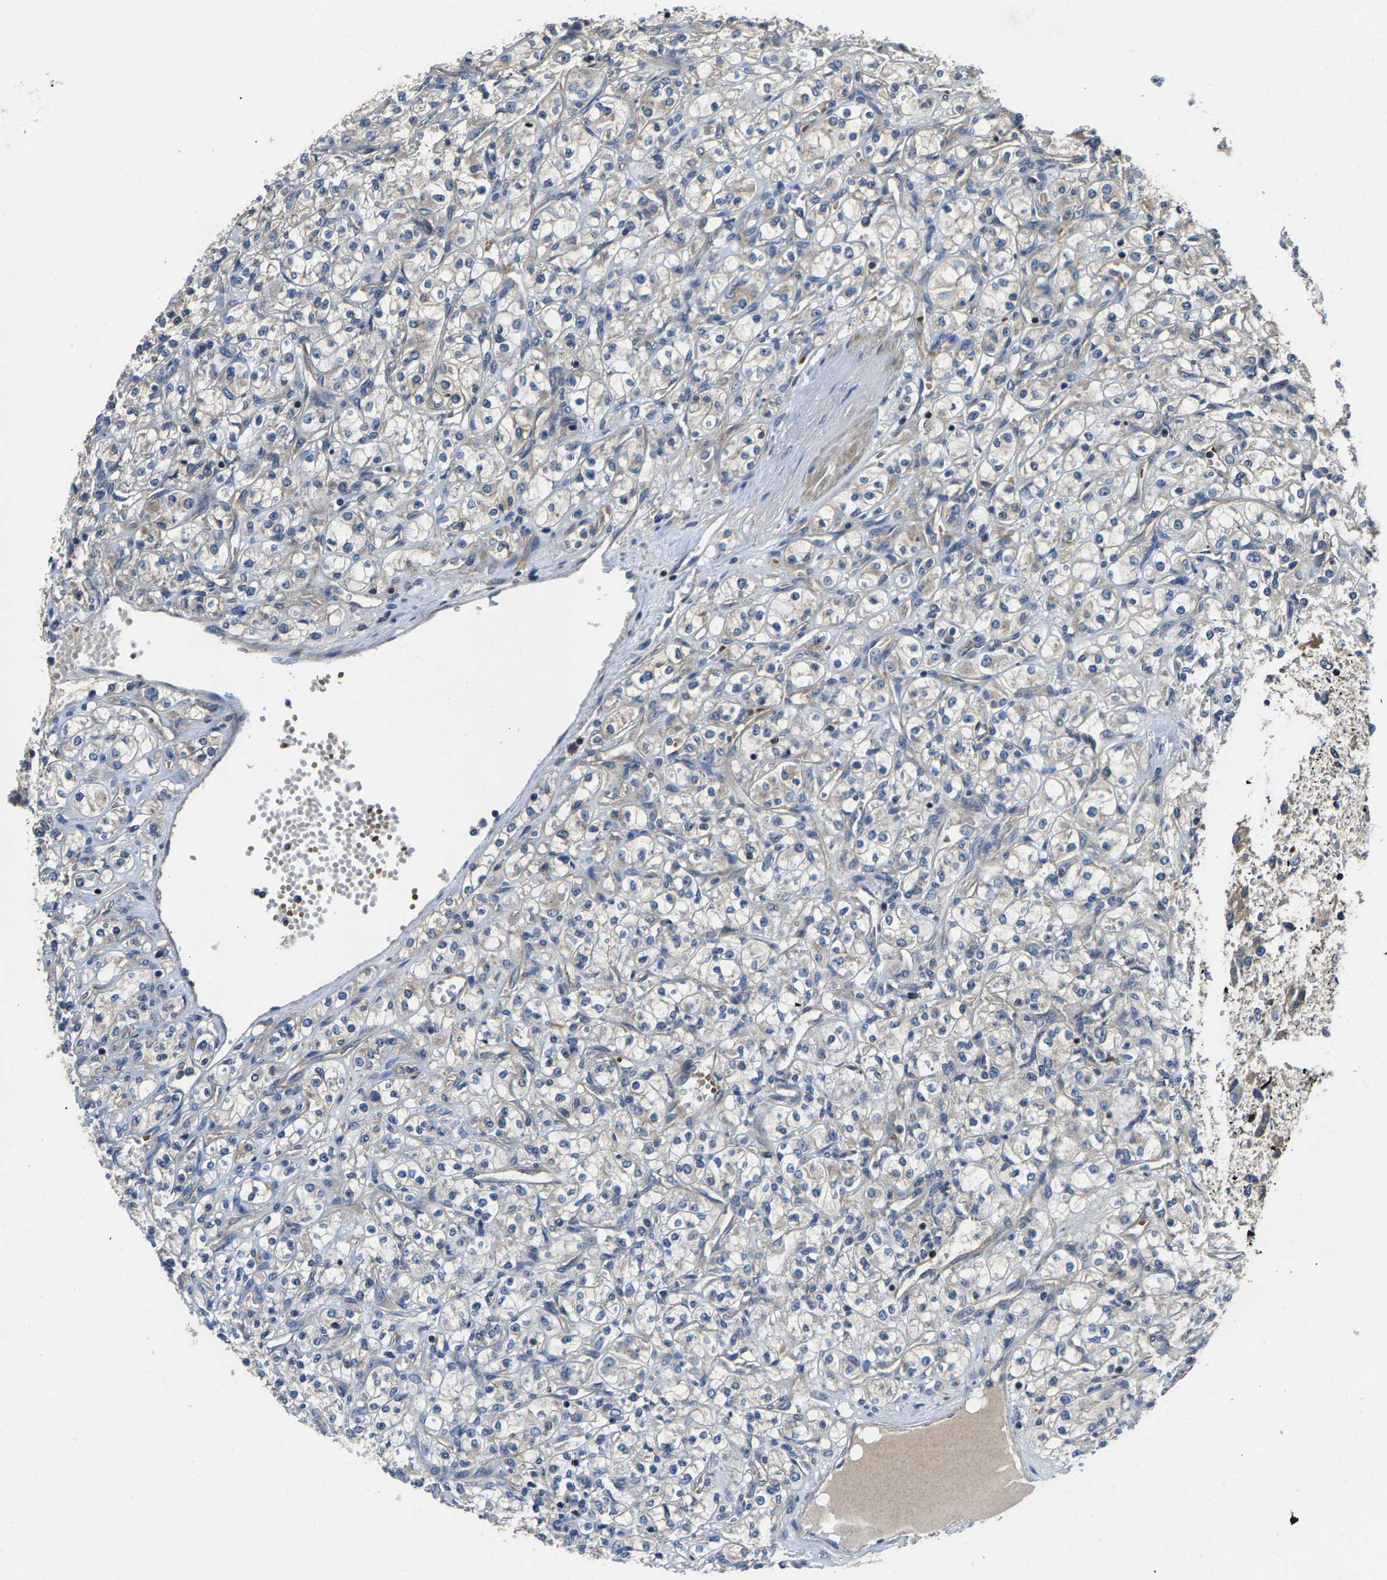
{"staining": {"intensity": "negative", "quantity": "none", "location": "none"}, "tissue": "renal cancer", "cell_type": "Tumor cells", "image_type": "cancer", "snomed": [{"axis": "morphology", "description": "Adenocarcinoma, NOS"}, {"axis": "topography", "description": "Kidney"}], "caption": "DAB (3,3'-diaminobenzidine) immunohistochemical staining of human renal cancer (adenocarcinoma) reveals no significant staining in tumor cells.", "gene": "AGBL3", "patient": {"sex": "male", "age": 77}}